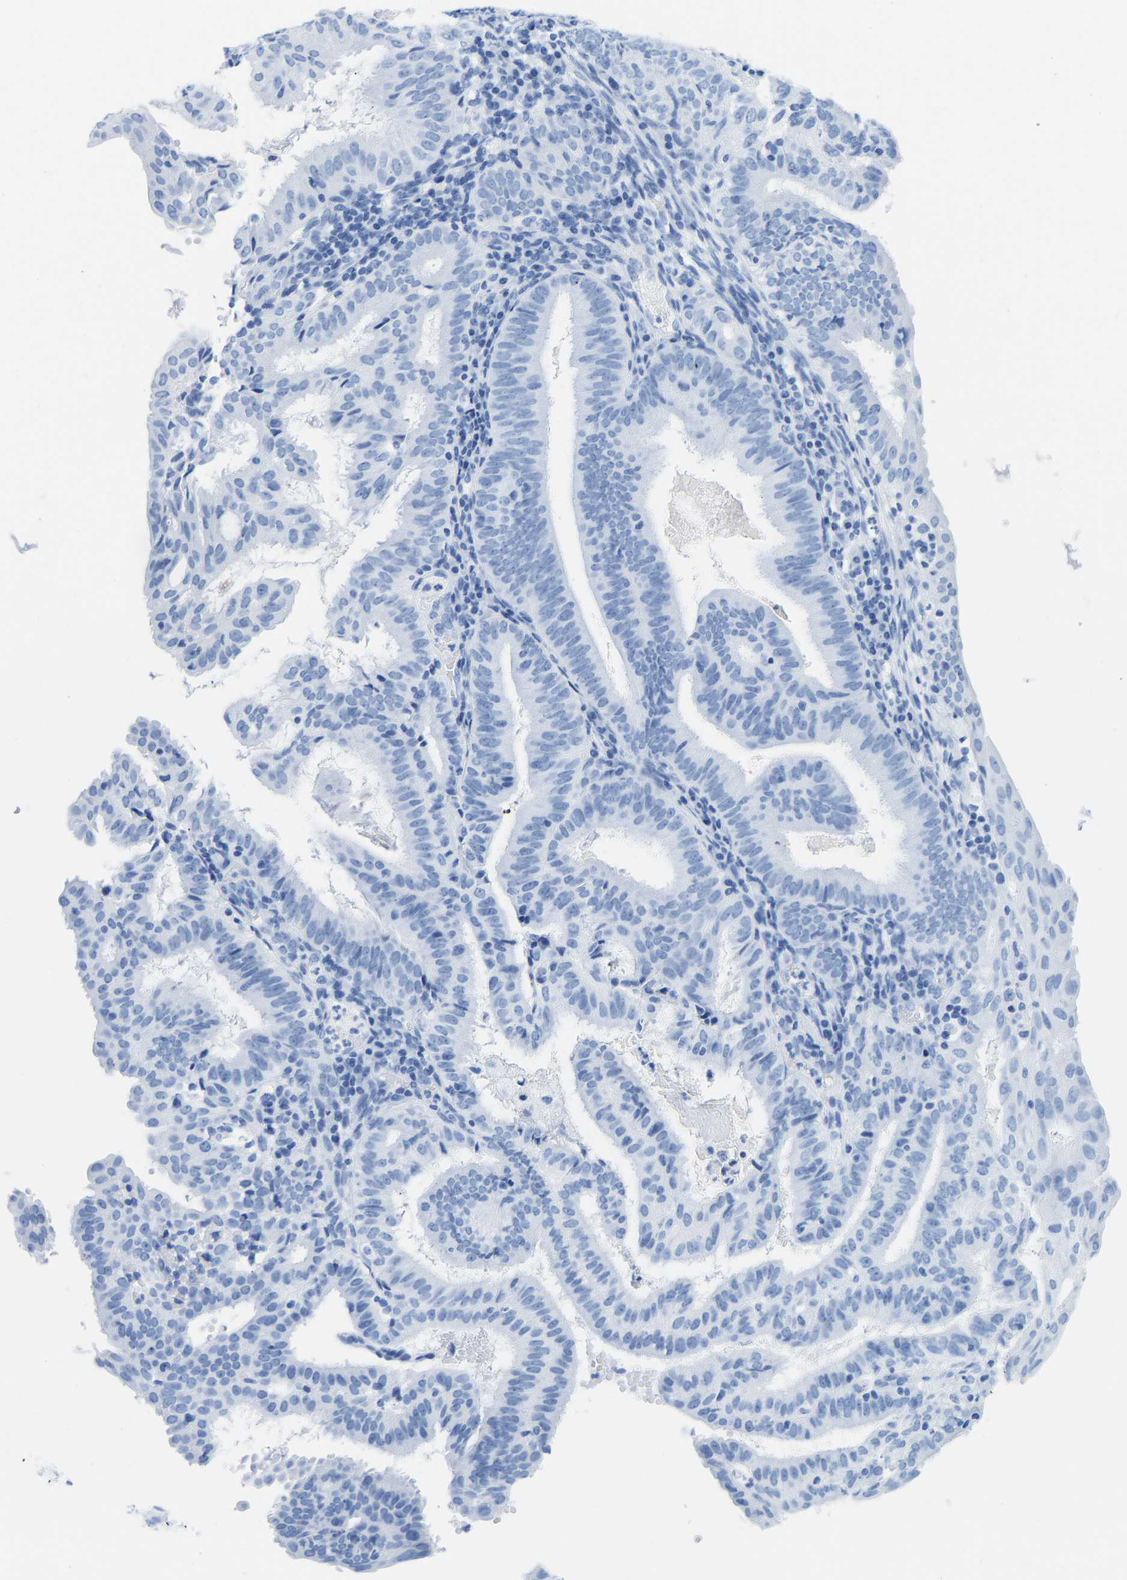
{"staining": {"intensity": "negative", "quantity": "none", "location": "none"}, "tissue": "endometrial cancer", "cell_type": "Tumor cells", "image_type": "cancer", "snomed": [{"axis": "morphology", "description": "Adenocarcinoma, NOS"}, {"axis": "topography", "description": "Endometrium"}], "caption": "IHC micrograph of human endometrial adenocarcinoma stained for a protein (brown), which displays no expression in tumor cells.", "gene": "ELMO2", "patient": {"sex": "female", "age": 58}}